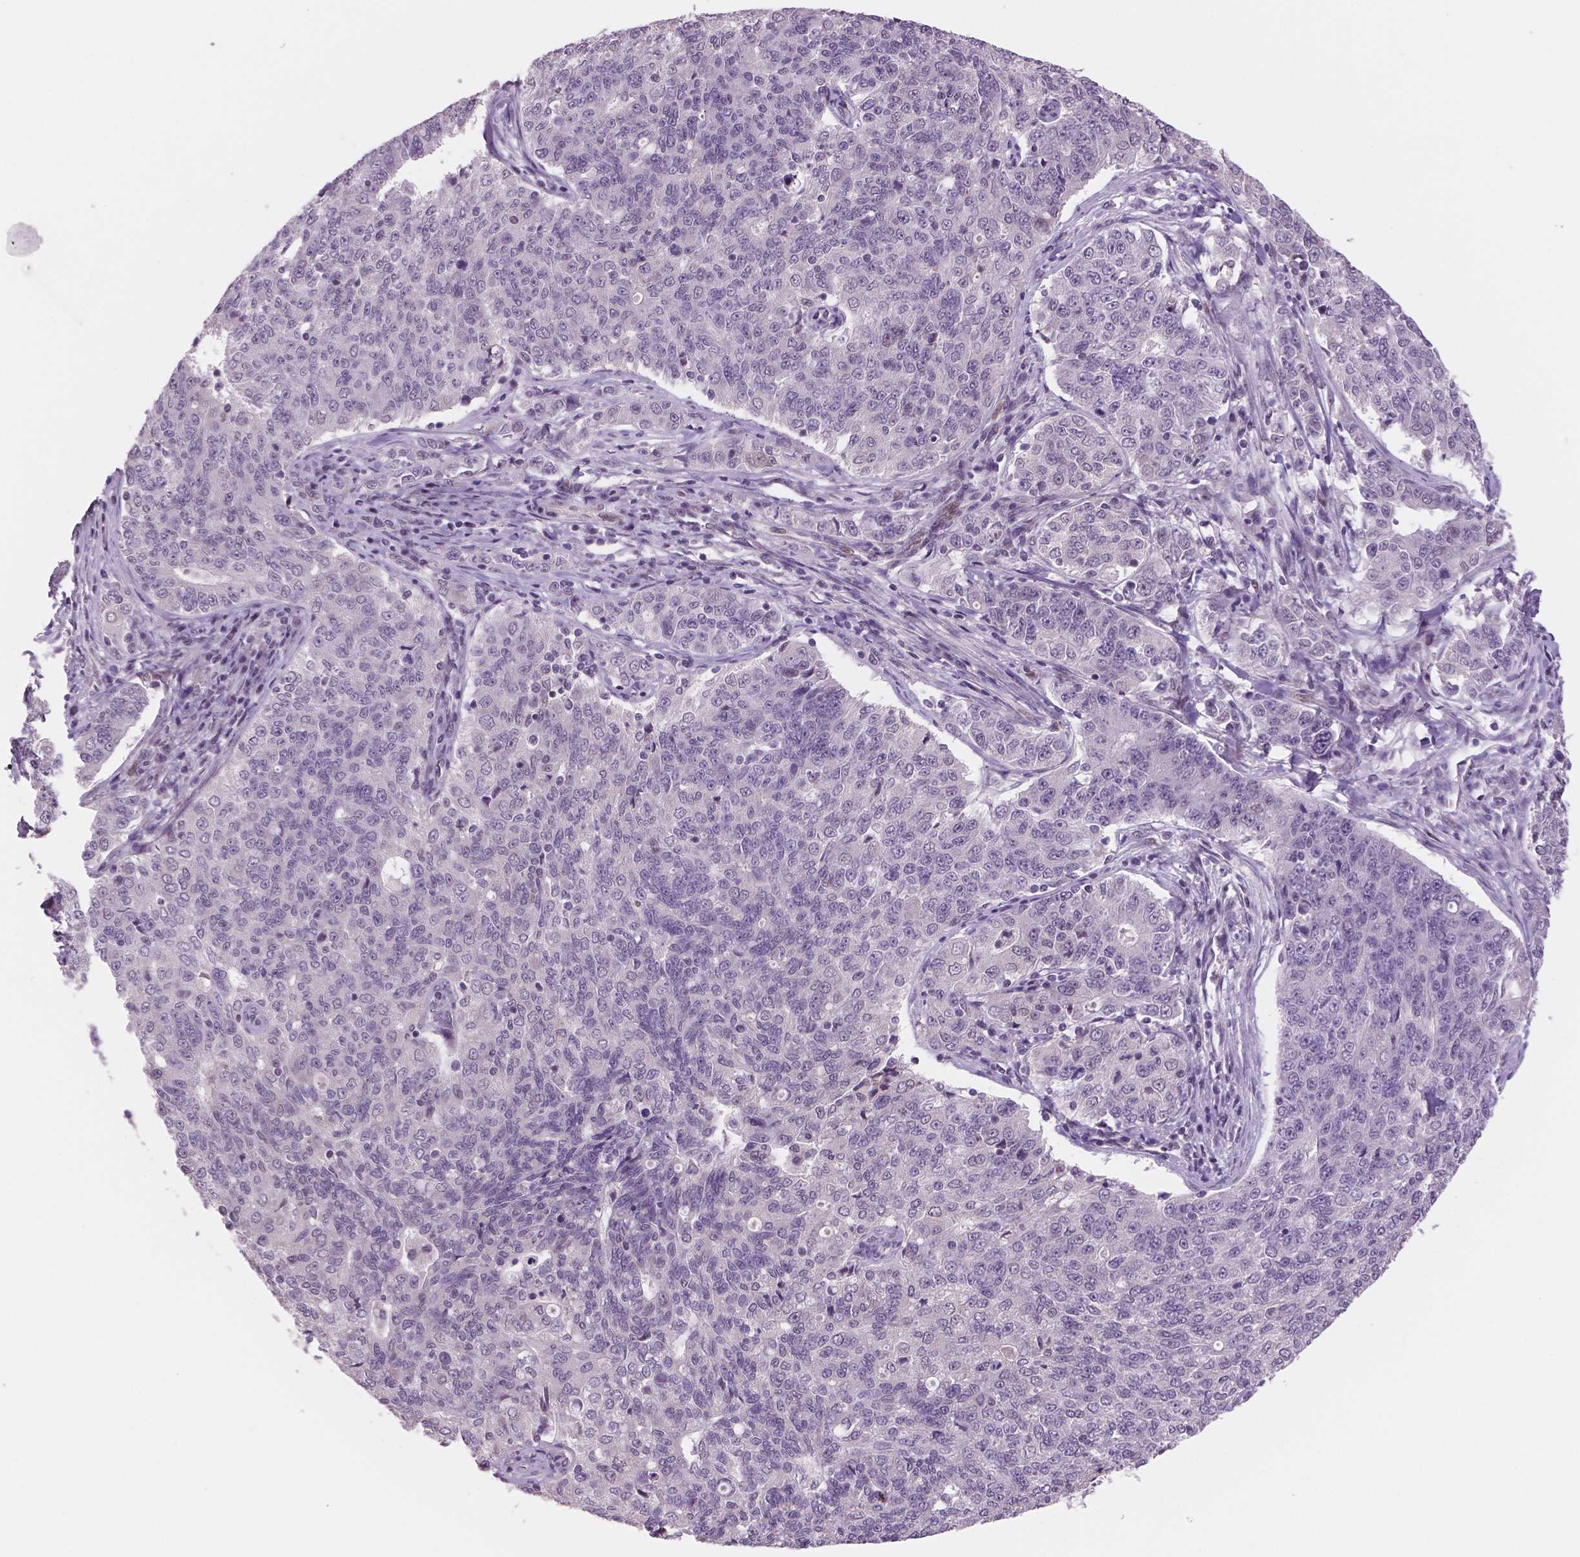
{"staining": {"intensity": "negative", "quantity": "none", "location": "none"}, "tissue": "endometrial cancer", "cell_type": "Tumor cells", "image_type": "cancer", "snomed": [{"axis": "morphology", "description": "Adenocarcinoma, NOS"}, {"axis": "topography", "description": "Endometrium"}], "caption": "Human endometrial adenocarcinoma stained for a protein using immunohistochemistry (IHC) demonstrates no expression in tumor cells.", "gene": "STAT3", "patient": {"sex": "female", "age": 43}}